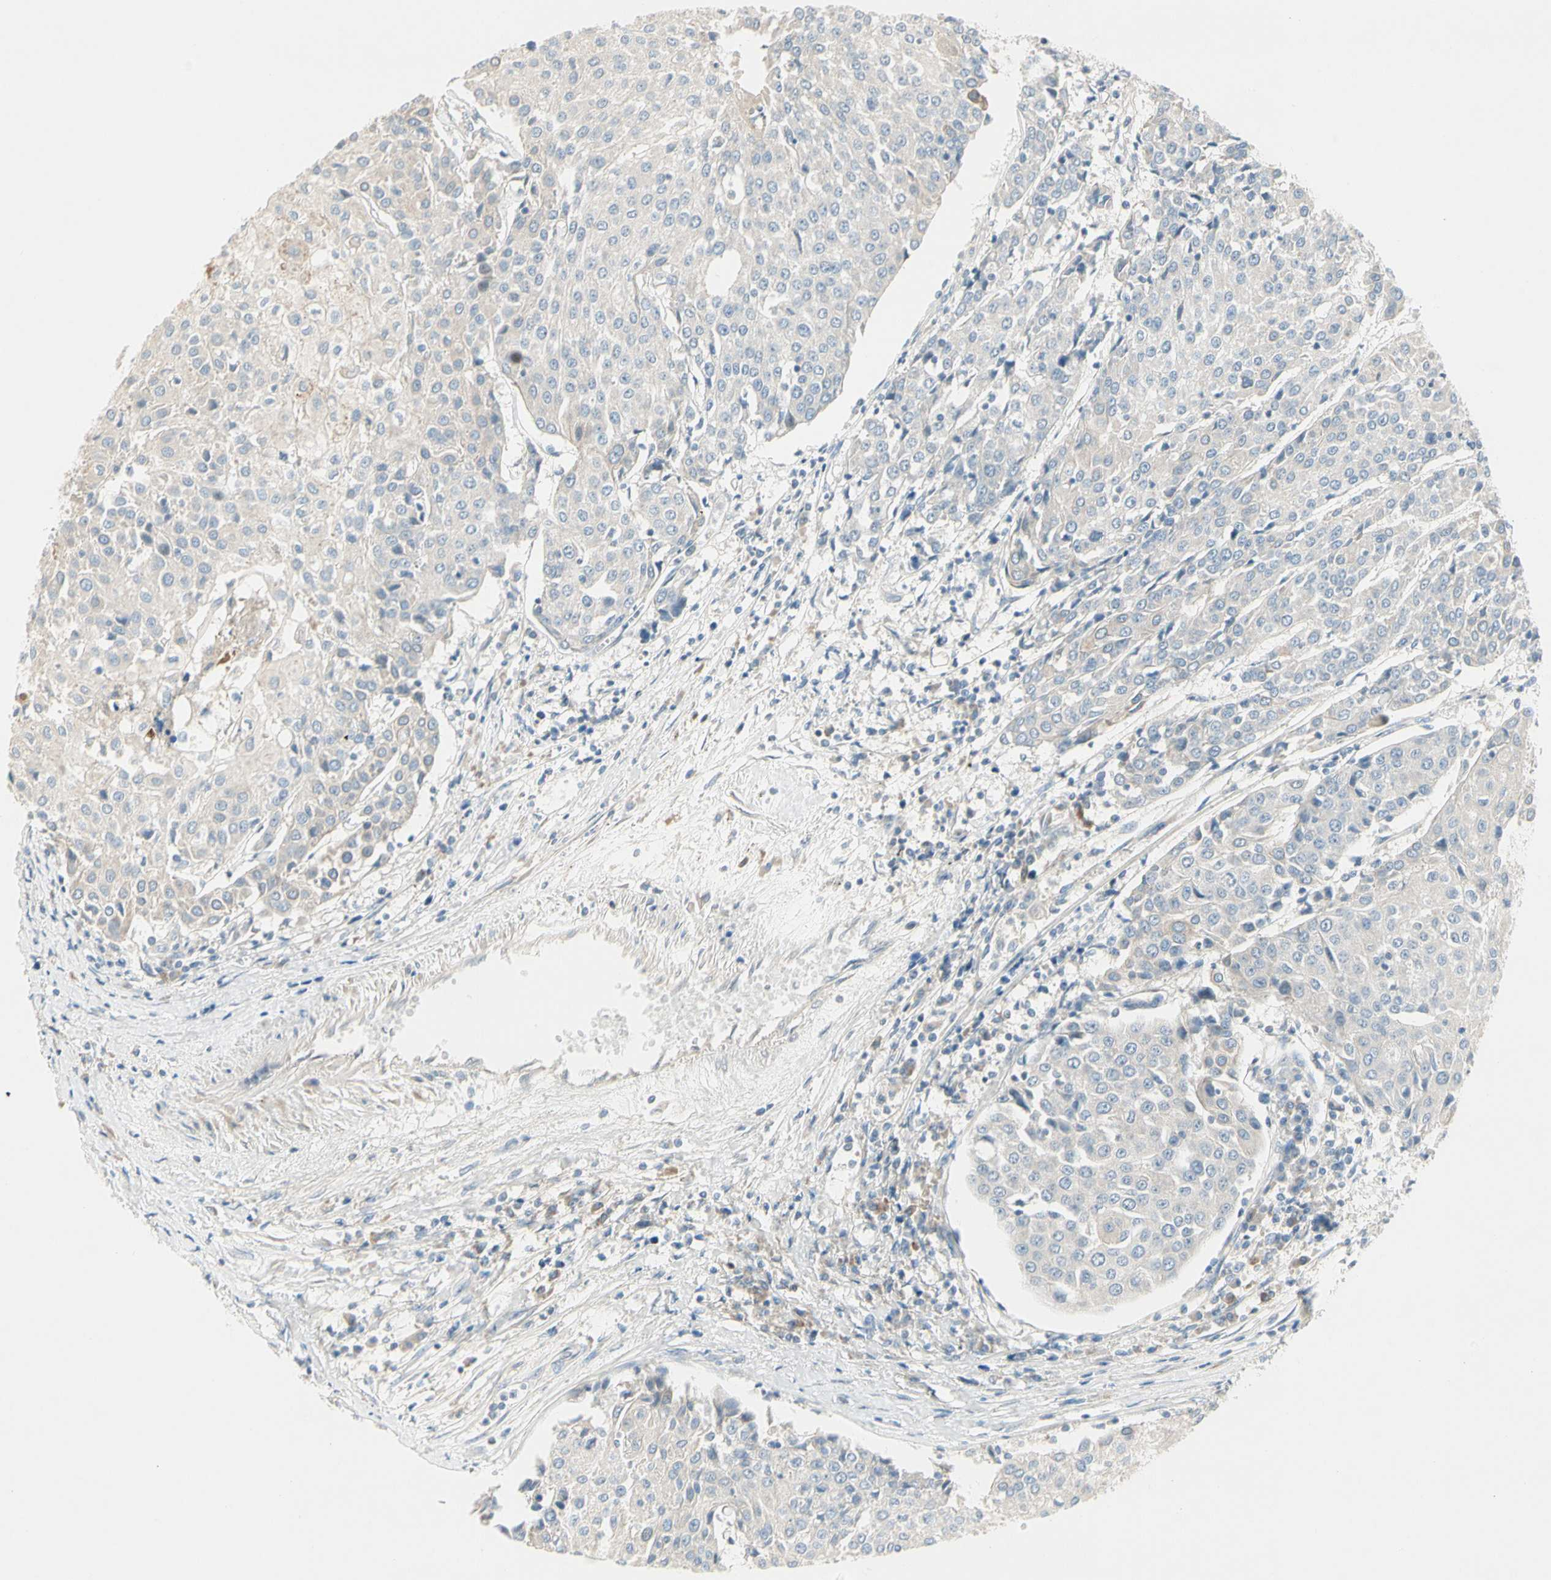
{"staining": {"intensity": "negative", "quantity": "none", "location": "none"}, "tissue": "urothelial cancer", "cell_type": "Tumor cells", "image_type": "cancer", "snomed": [{"axis": "morphology", "description": "Urothelial carcinoma, High grade"}, {"axis": "topography", "description": "Urinary bladder"}], "caption": "IHC image of neoplastic tissue: human urothelial carcinoma (high-grade) stained with DAB (3,3'-diaminobenzidine) exhibits no significant protein positivity in tumor cells. The staining was performed using DAB (3,3'-diaminobenzidine) to visualize the protein expression in brown, while the nuclei were stained in blue with hematoxylin (Magnification: 20x).", "gene": "ADGRA3", "patient": {"sex": "female", "age": 85}}